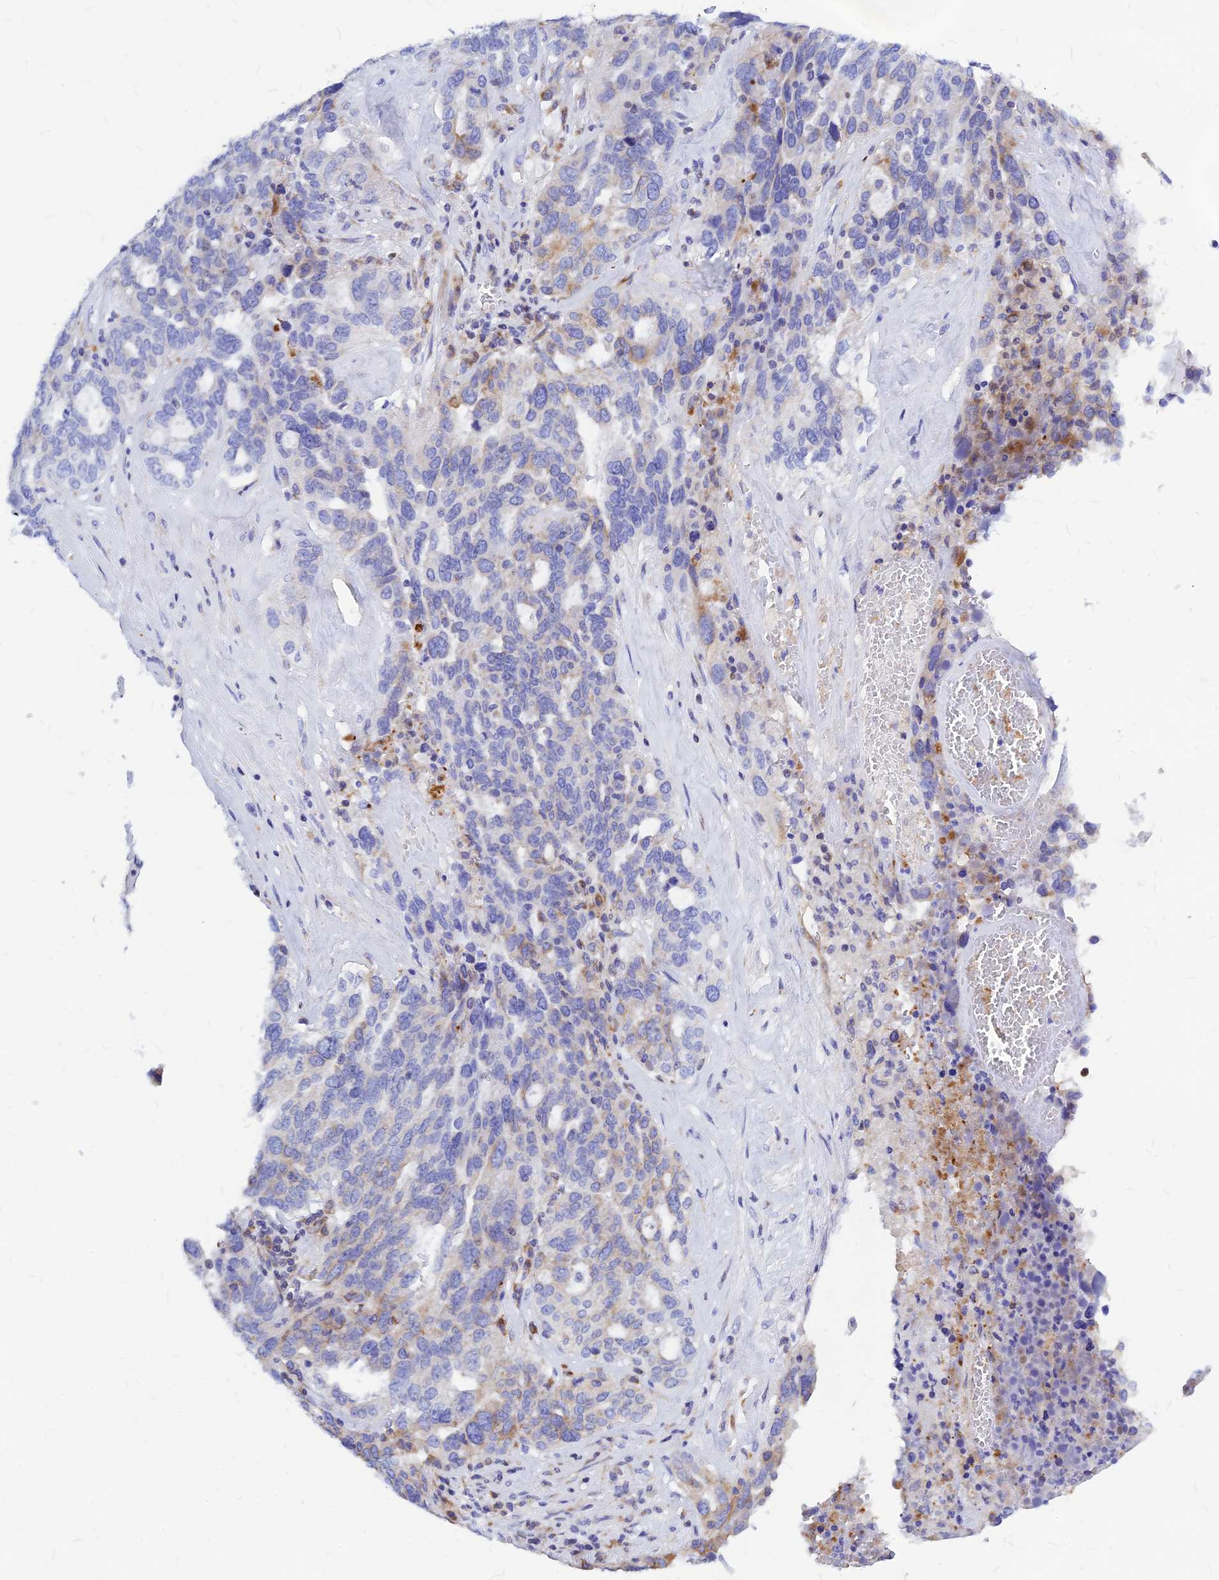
{"staining": {"intensity": "negative", "quantity": "none", "location": "none"}, "tissue": "ovarian cancer", "cell_type": "Tumor cells", "image_type": "cancer", "snomed": [{"axis": "morphology", "description": "Cystadenocarcinoma, serous, NOS"}, {"axis": "topography", "description": "Ovary"}], "caption": "Photomicrograph shows no protein staining in tumor cells of ovarian cancer tissue.", "gene": "CNOT6", "patient": {"sex": "female", "age": 59}}